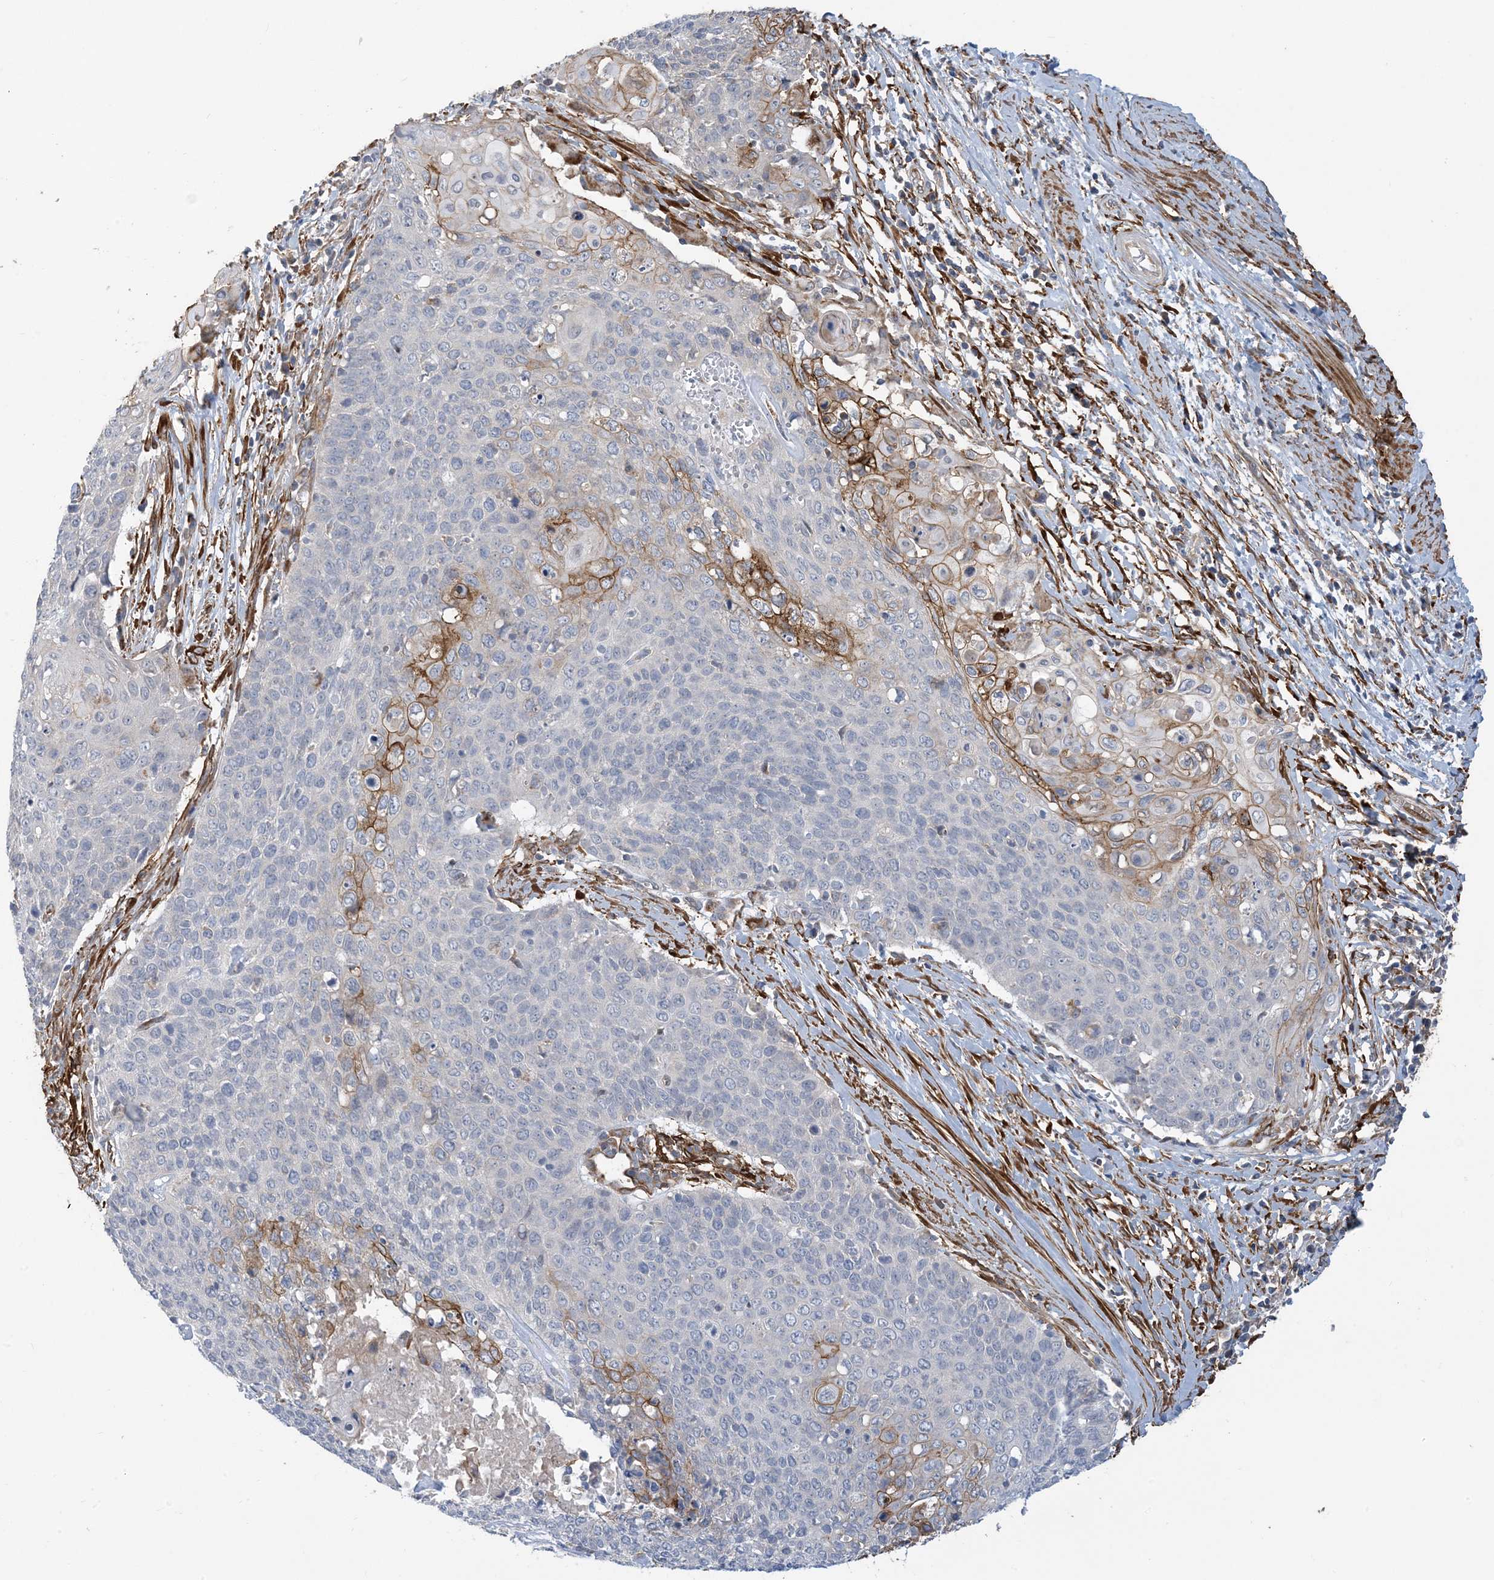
{"staining": {"intensity": "negative", "quantity": "none", "location": "none"}, "tissue": "cervical cancer", "cell_type": "Tumor cells", "image_type": "cancer", "snomed": [{"axis": "morphology", "description": "Squamous cell carcinoma, NOS"}, {"axis": "topography", "description": "Cervix"}], "caption": "Cervical squamous cell carcinoma stained for a protein using immunohistochemistry (IHC) displays no positivity tumor cells.", "gene": "EIF2A", "patient": {"sex": "female", "age": 39}}